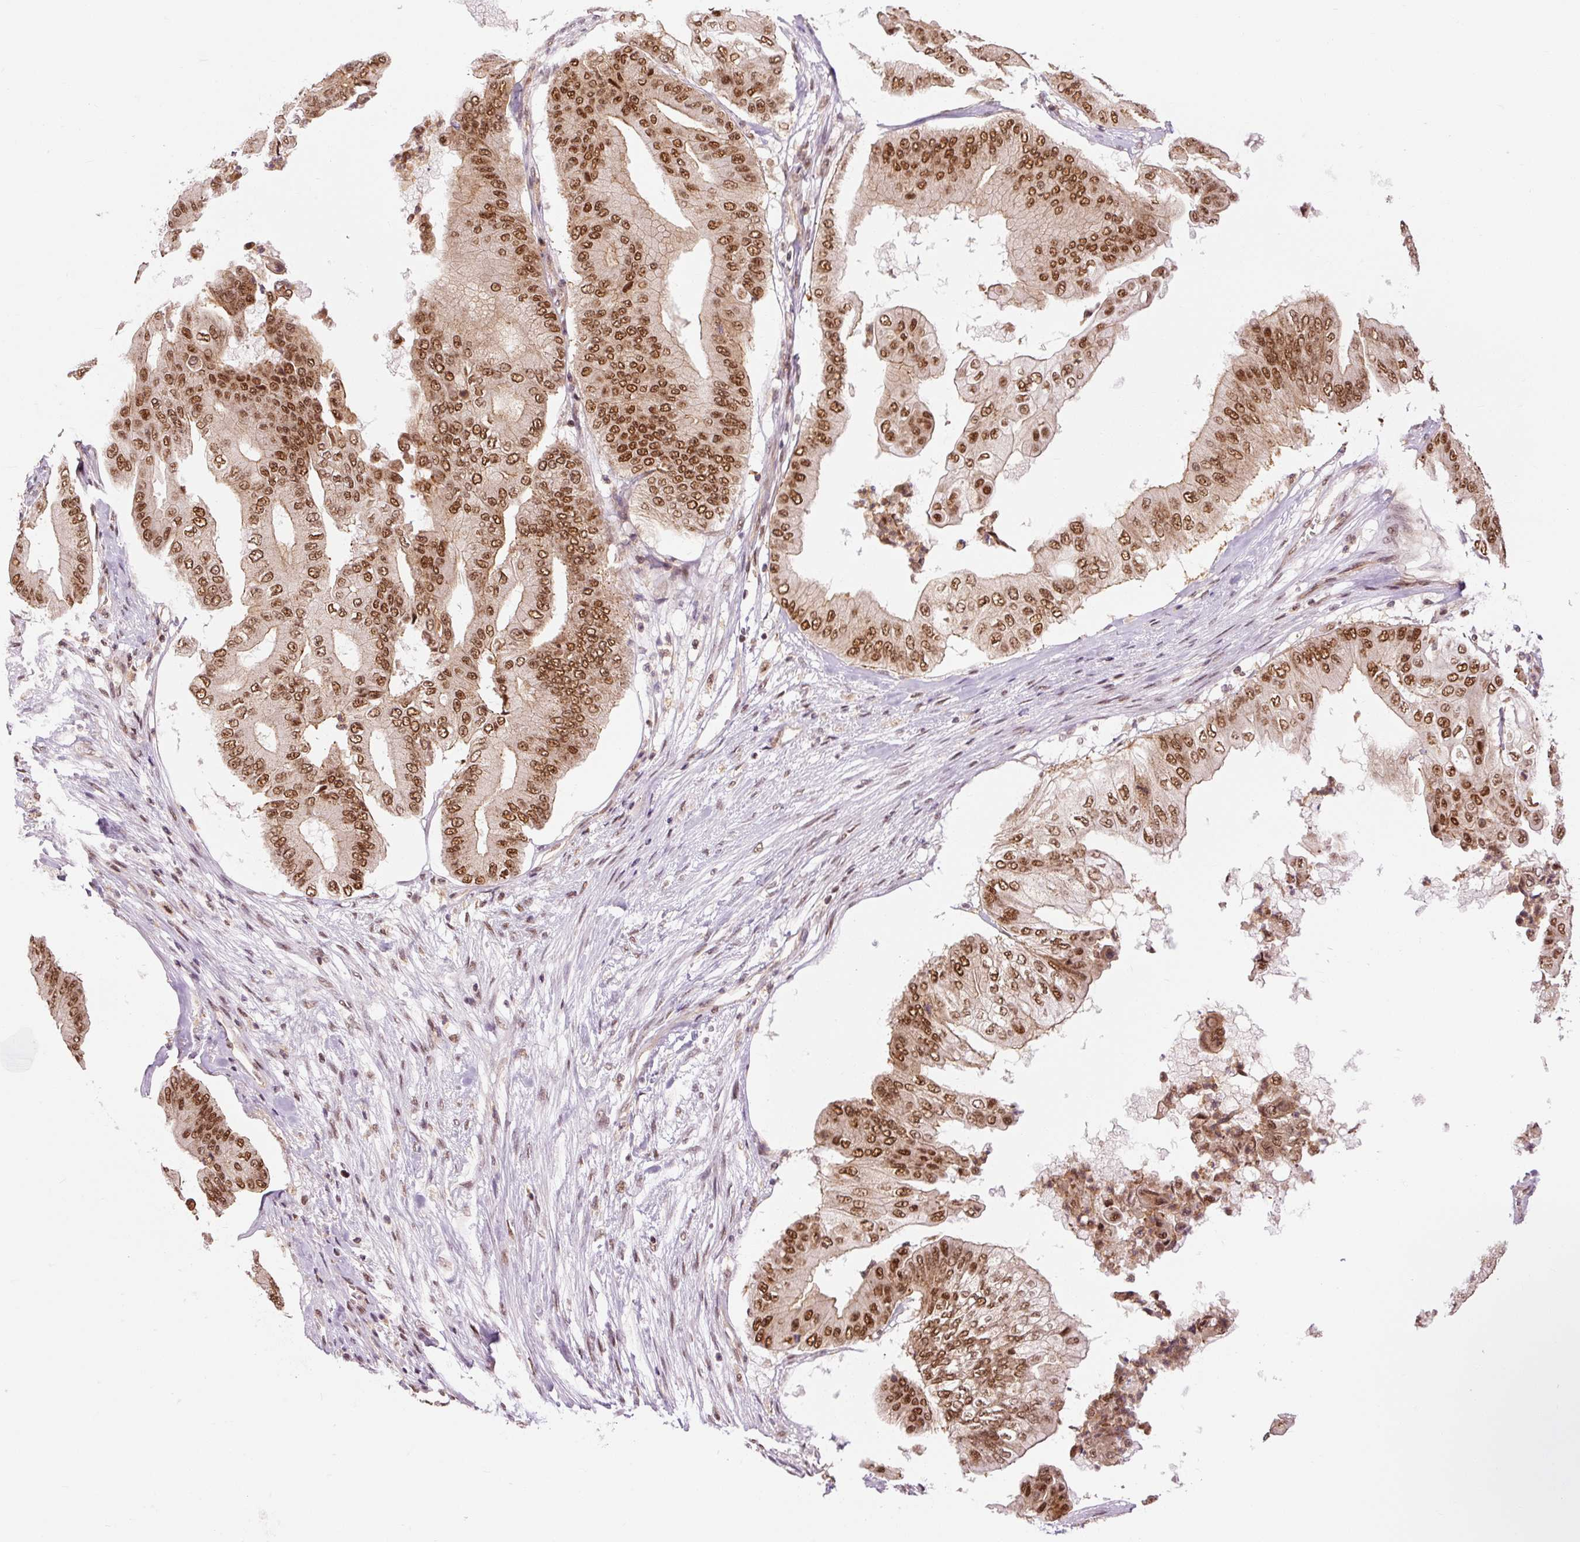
{"staining": {"intensity": "strong", "quantity": ">75%", "location": "nuclear"}, "tissue": "pancreatic cancer", "cell_type": "Tumor cells", "image_type": "cancer", "snomed": [{"axis": "morphology", "description": "Adenocarcinoma, NOS"}, {"axis": "topography", "description": "Pancreas"}], "caption": "DAB immunohistochemical staining of pancreatic cancer shows strong nuclear protein expression in about >75% of tumor cells.", "gene": "CSTF1", "patient": {"sex": "female", "age": 77}}